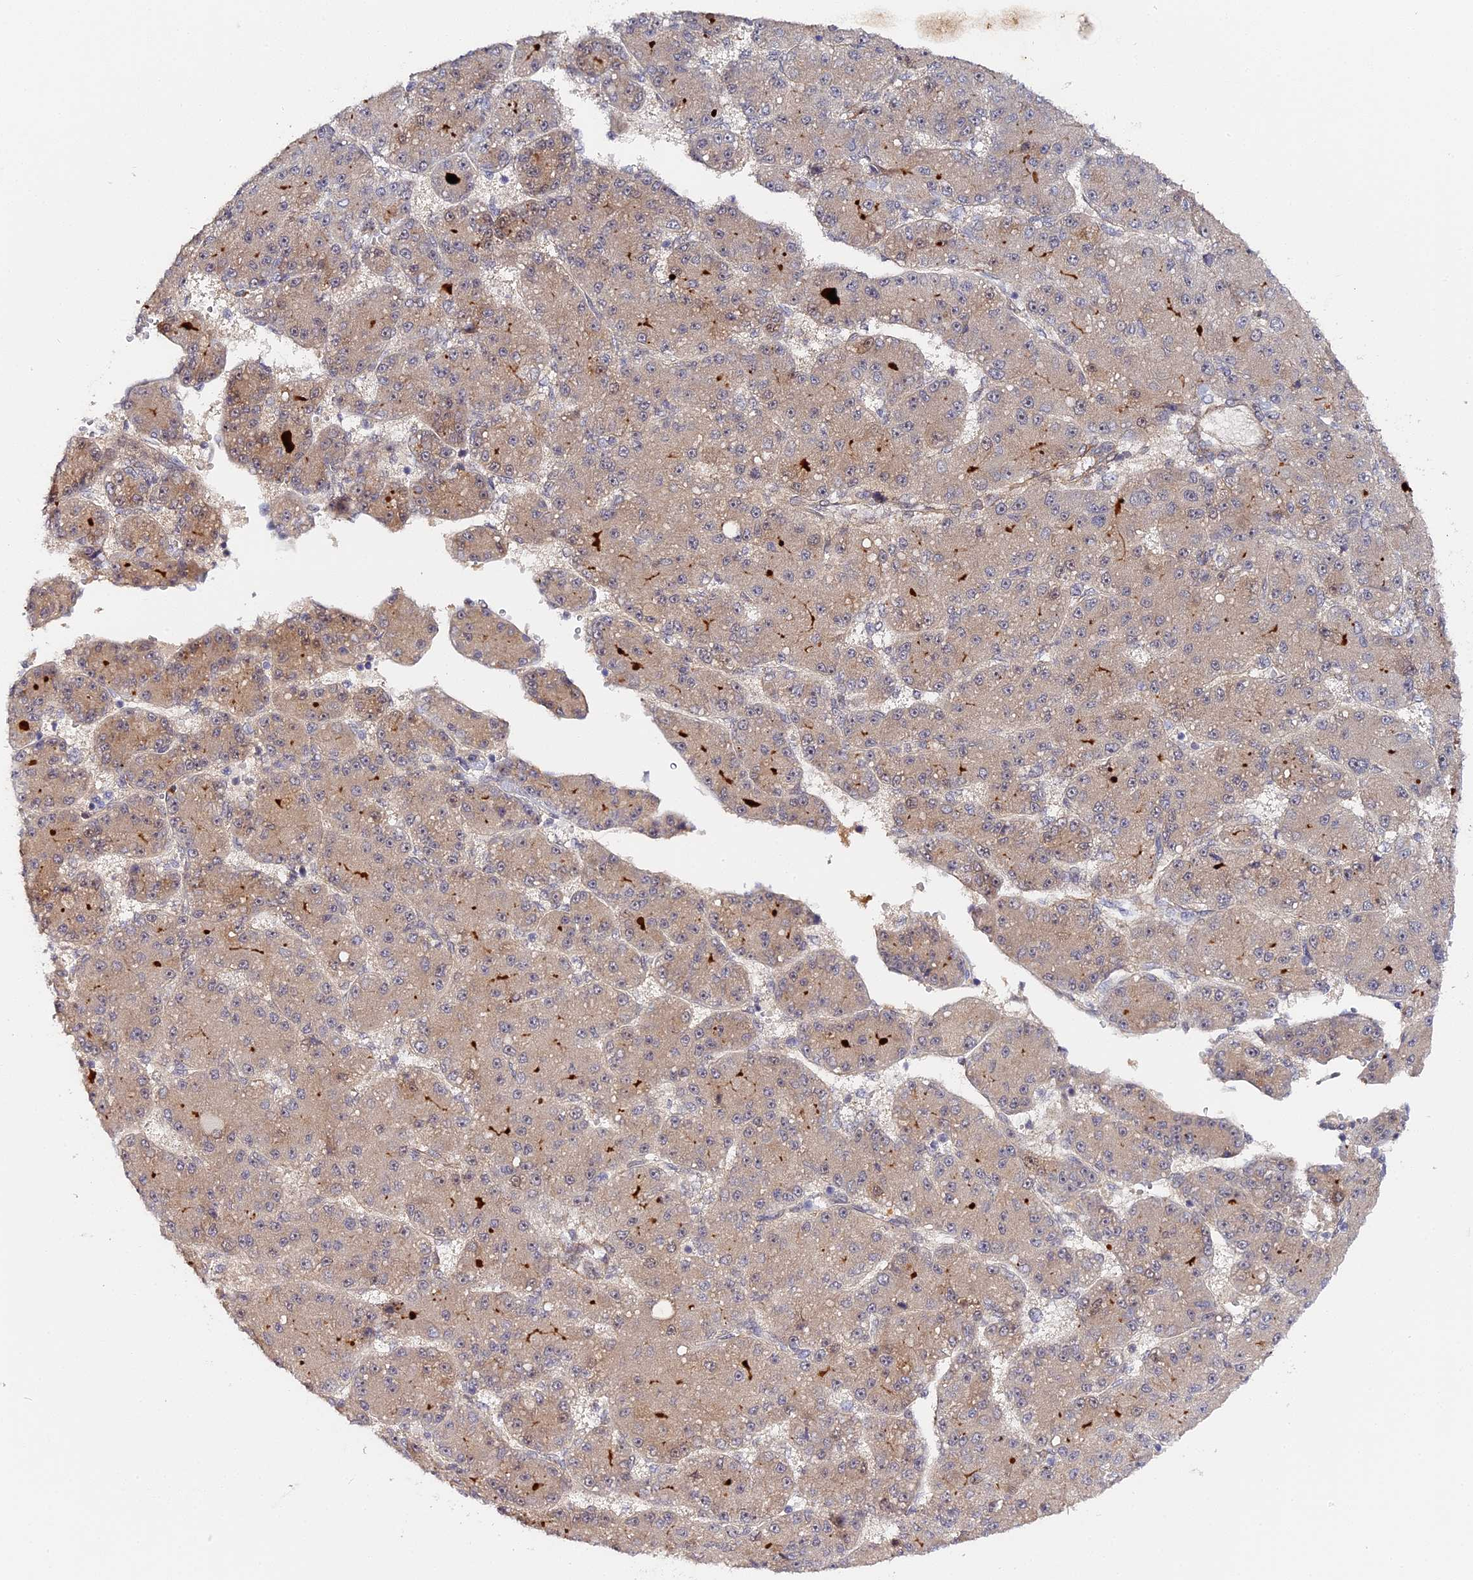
{"staining": {"intensity": "weak", "quantity": "25%-75%", "location": "cytoplasmic/membranous"}, "tissue": "liver cancer", "cell_type": "Tumor cells", "image_type": "cancer", "snomed": [{"axis": "morphology", "description": "Carcinoma, Hepatocellular, NOS"}, {"axis": "topography", "description": "Liver"}], "caption": "A high-resolution photomicrograph shows IHC staining of liver cancer (hepatocellular carcinoma), which displays weak cytoplasmic/membranous expression in about 25%-75% of tumor cells.", "gene": "IMPACT", "patient": {"sex": "male", "age": 67}}